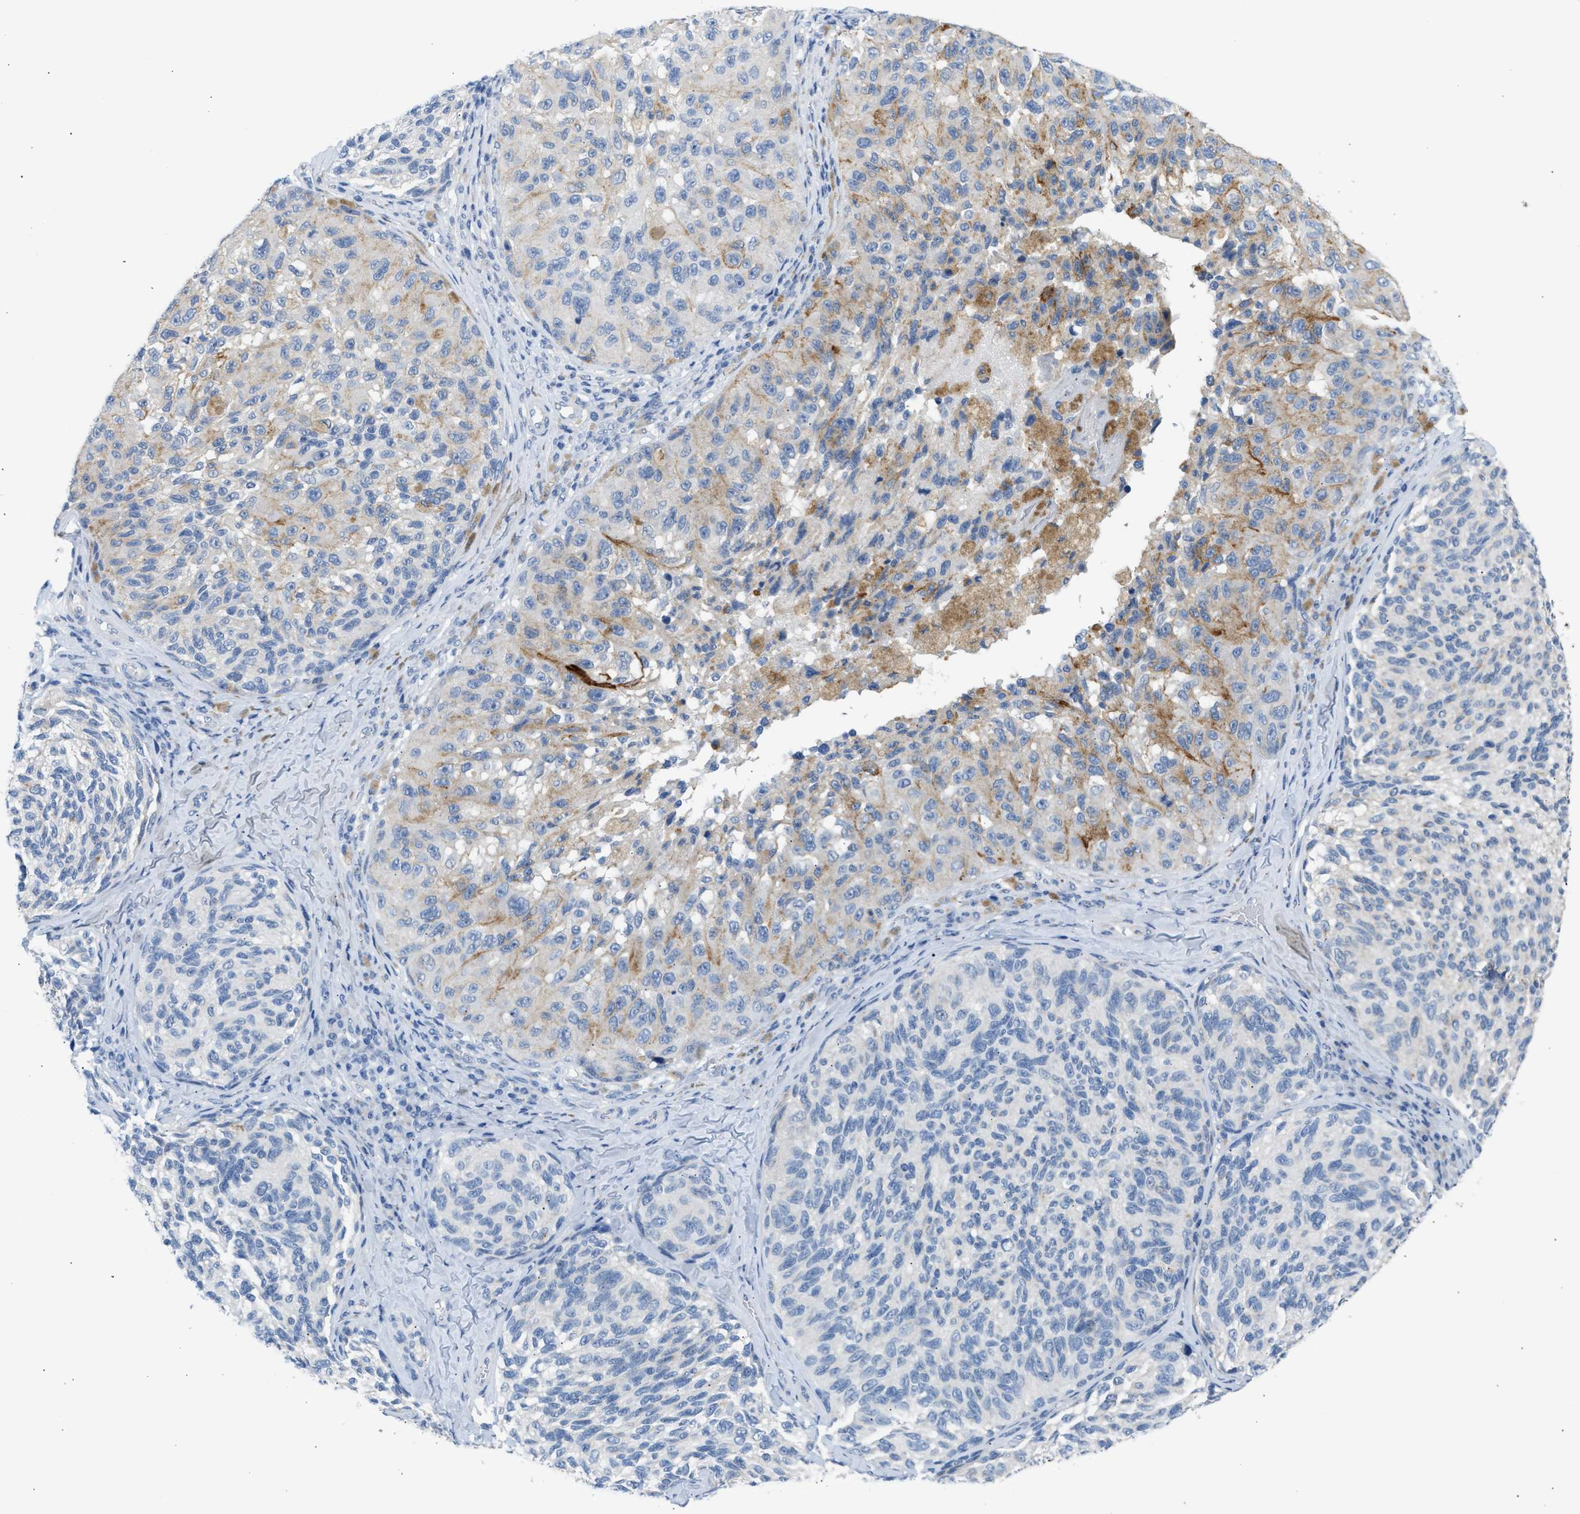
{"staining": {"intensity": "negative", "quantity": "none", "location": "none"}, "tissue": "melanoma", "cell_type": "Tumor cells", "image_type": "cancer", "snomed": [{"axis": "morphology", "description": "Malignant melanoma, NOS"}, {"axis": "topography", "description": "Skin"}], "caption": "High power microscopy micrograph of an IHC image of malignant melanoma, revealing no significant positivity in tumor cells.", "gene": "ERBB2", "patient": {"sex": "female", "age": 73}}